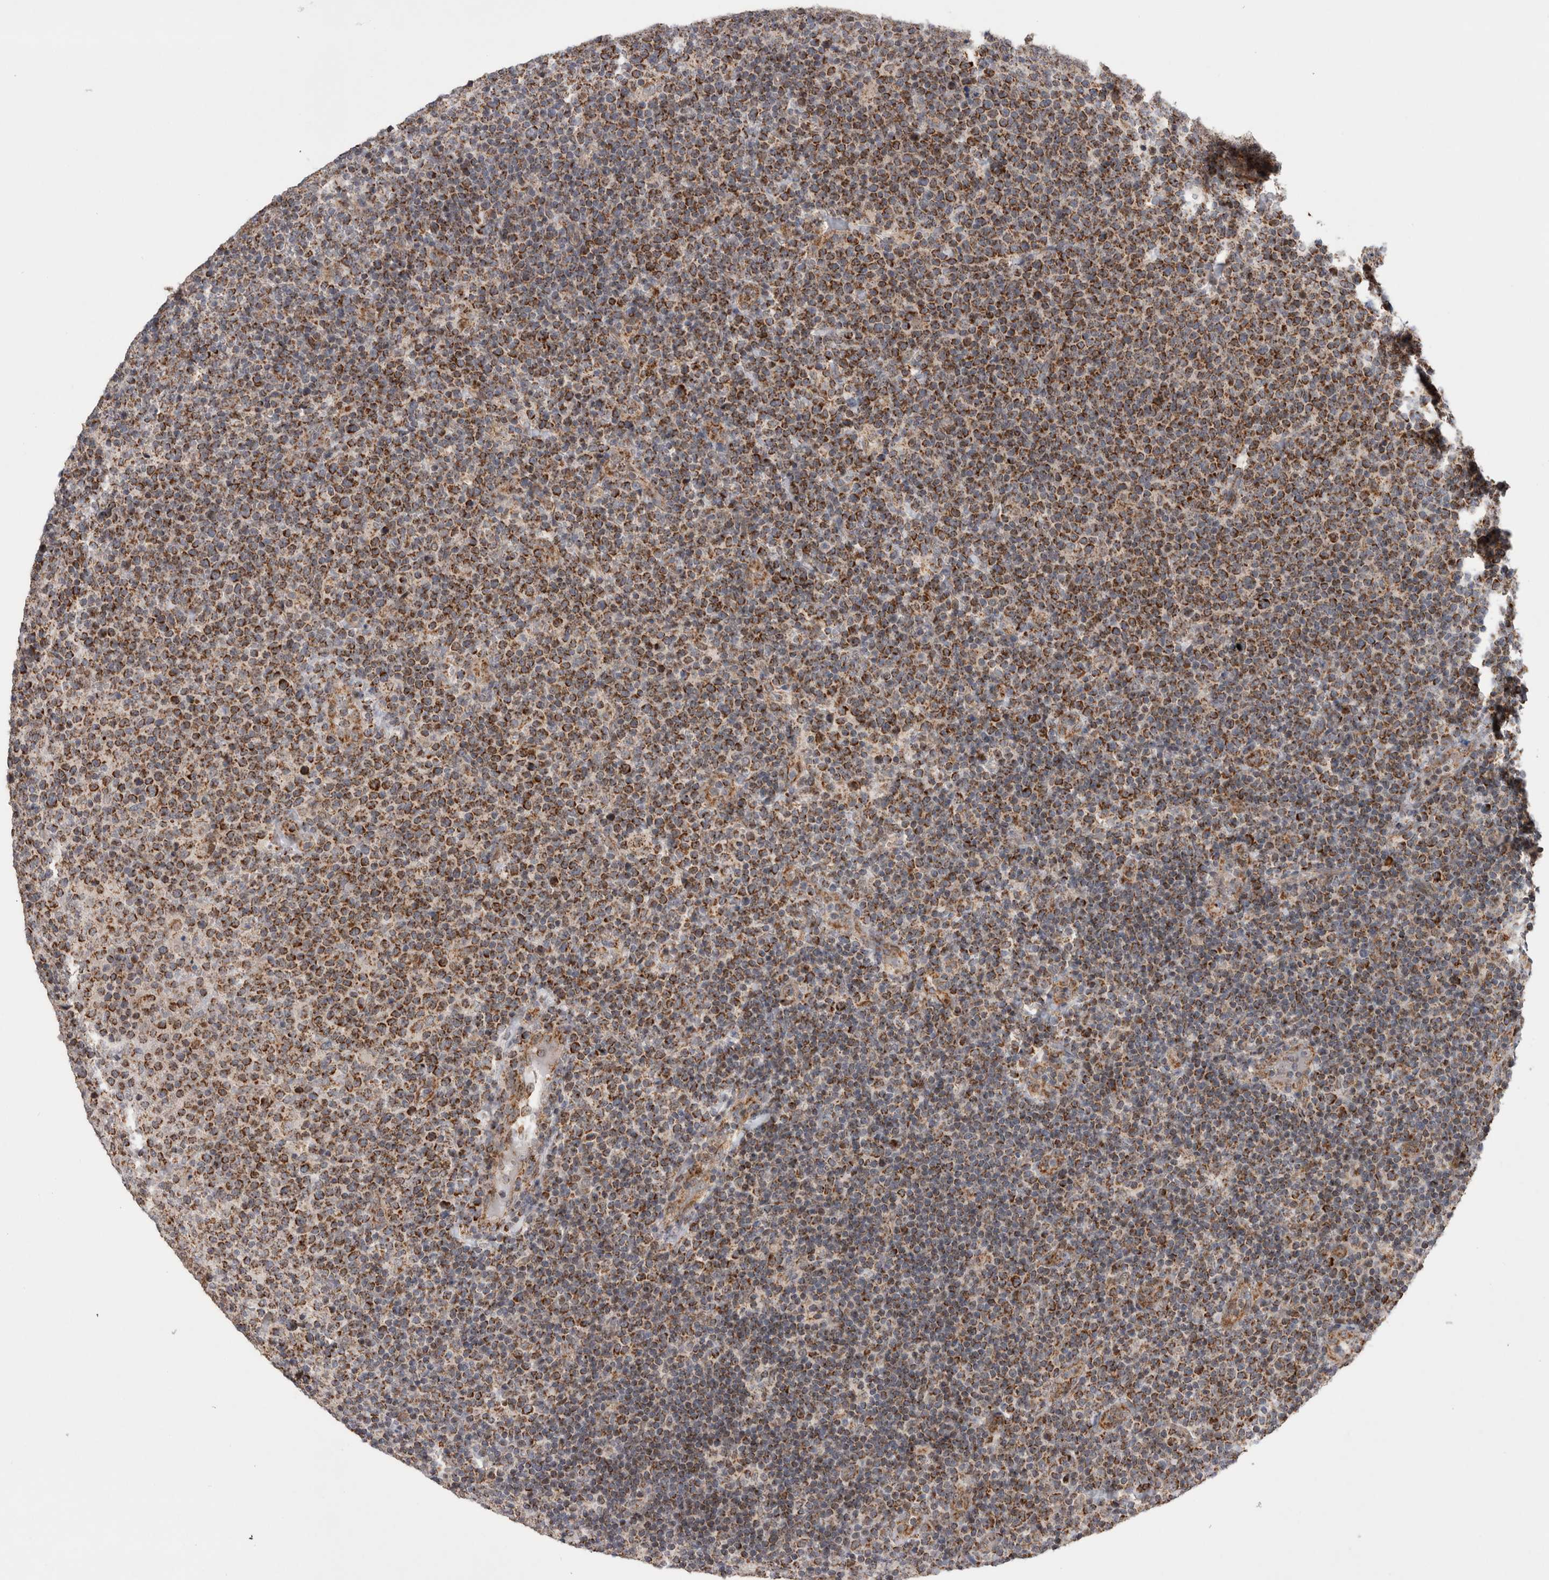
{"staining": {"intensity": "moderate", "quantity": ">75%", "location": "cytoplasmic/membranous"}, "tissue": "lymphoma", "cell_type": "Tumor cells", "image_type": "cancer", "snomed": [{"axis": "morphology", "description": "Malignant lymphoma, non-Hodgkin's type, High grade"}, {"axis": "topography", "description": "Lymph node"}], "caption": "Human high-grade malignant lymphoma, non-Hodgkin's type stained with a brown dye shows moderate cytoplasmic/membranous positive staining in about >75% of tumor cells.", "gene": "MRPL37", "patient": {"sex": "male", "age": 61}}